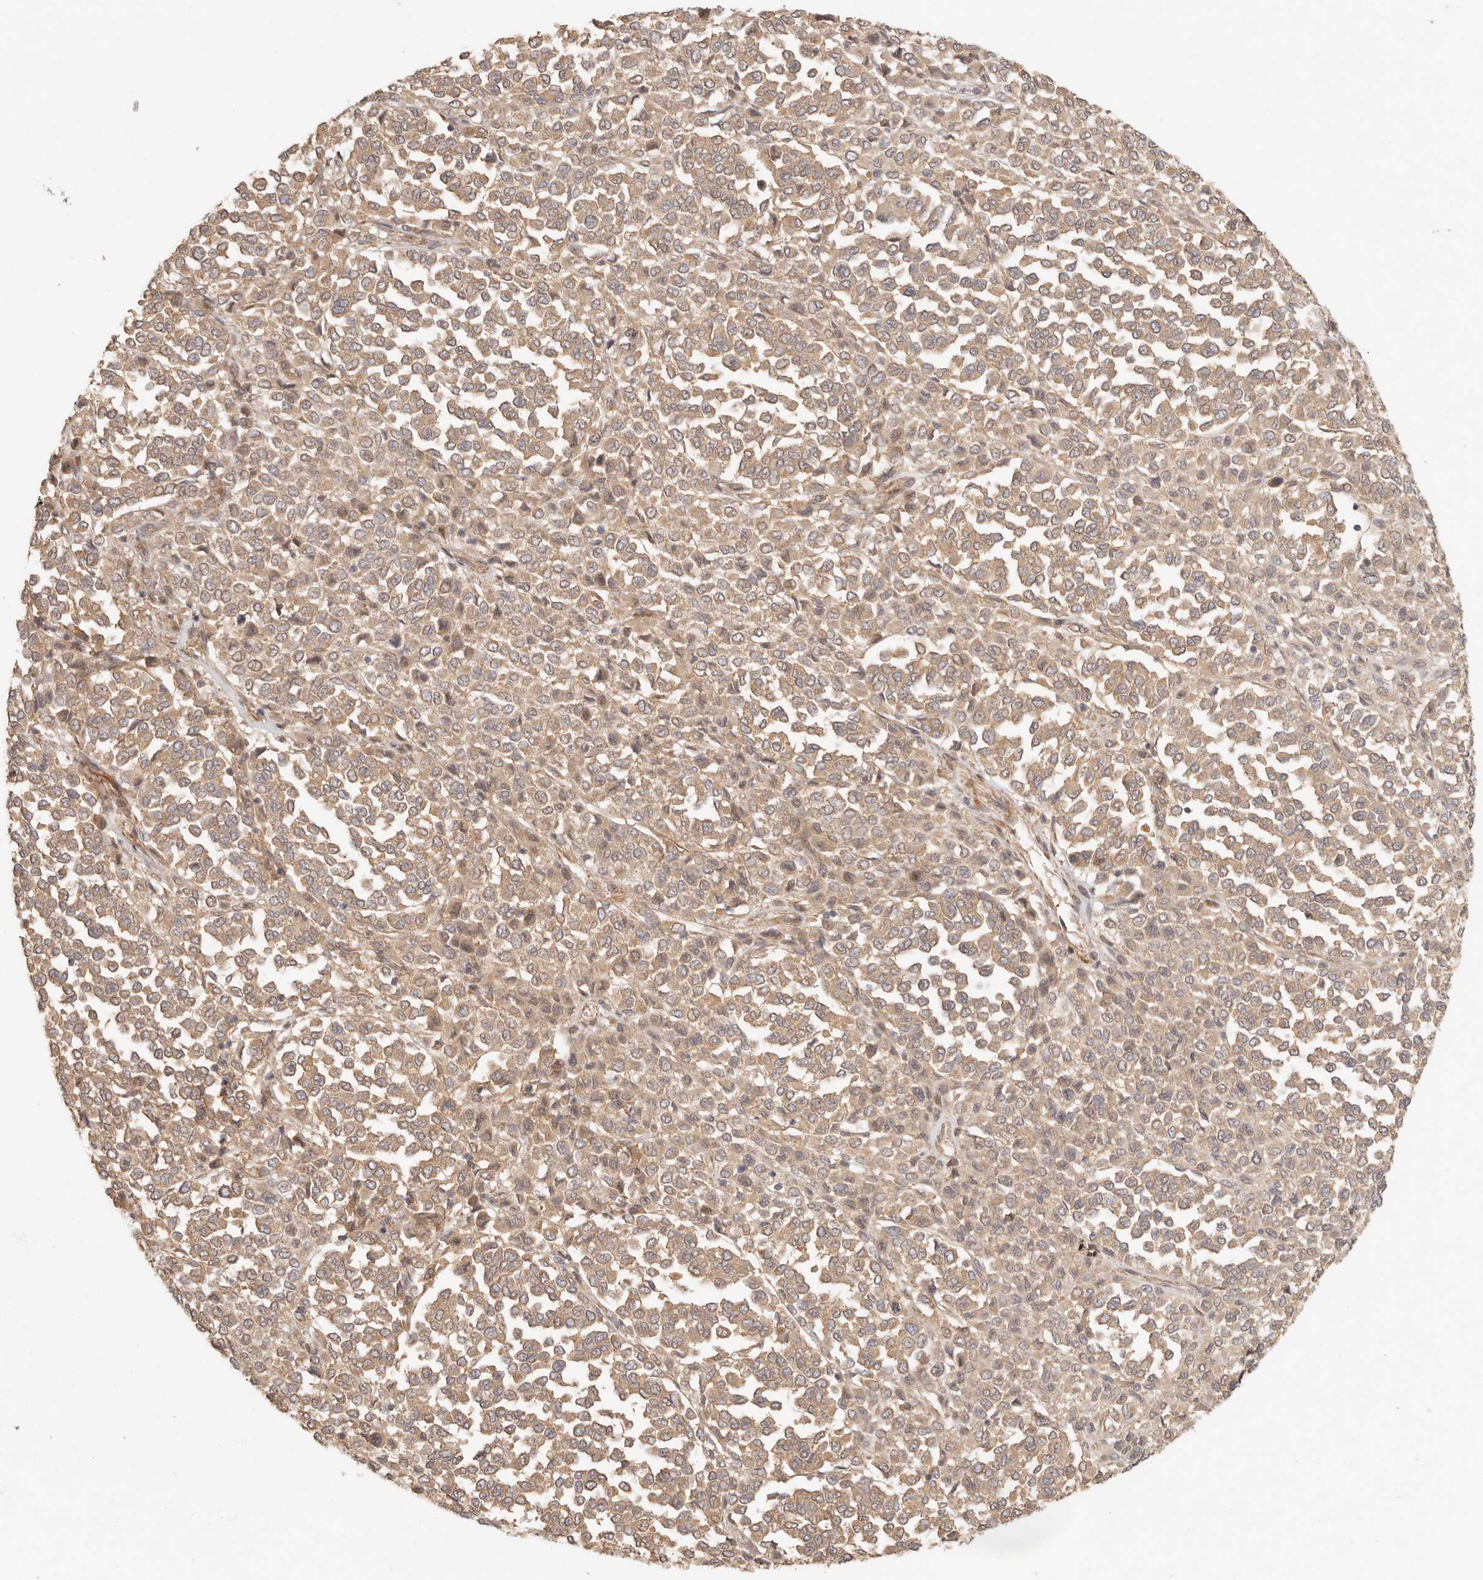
{"staining": {"intensity": "weak", "quantity": ">75%", "location": "cytoplasmic/membranous"}, "tissue": "melanoma", "cell_type": "Tumor cells", "image_type": "cancer", "snomed": [{"axis": "morphology", "description": "Malignant melanoma, Metastatic site"}, {"axis": "topography", "description": "Pancreas"}], "caption": "A high-resolution photomicrograph shows immunohistochemistry staining of melanoma, which exhibits weak cytoplasmic/membranous staining in approximately >75% of tumor cells.", "gene": "VIPR1", "patient": {"sex": "female", "age": 30}}